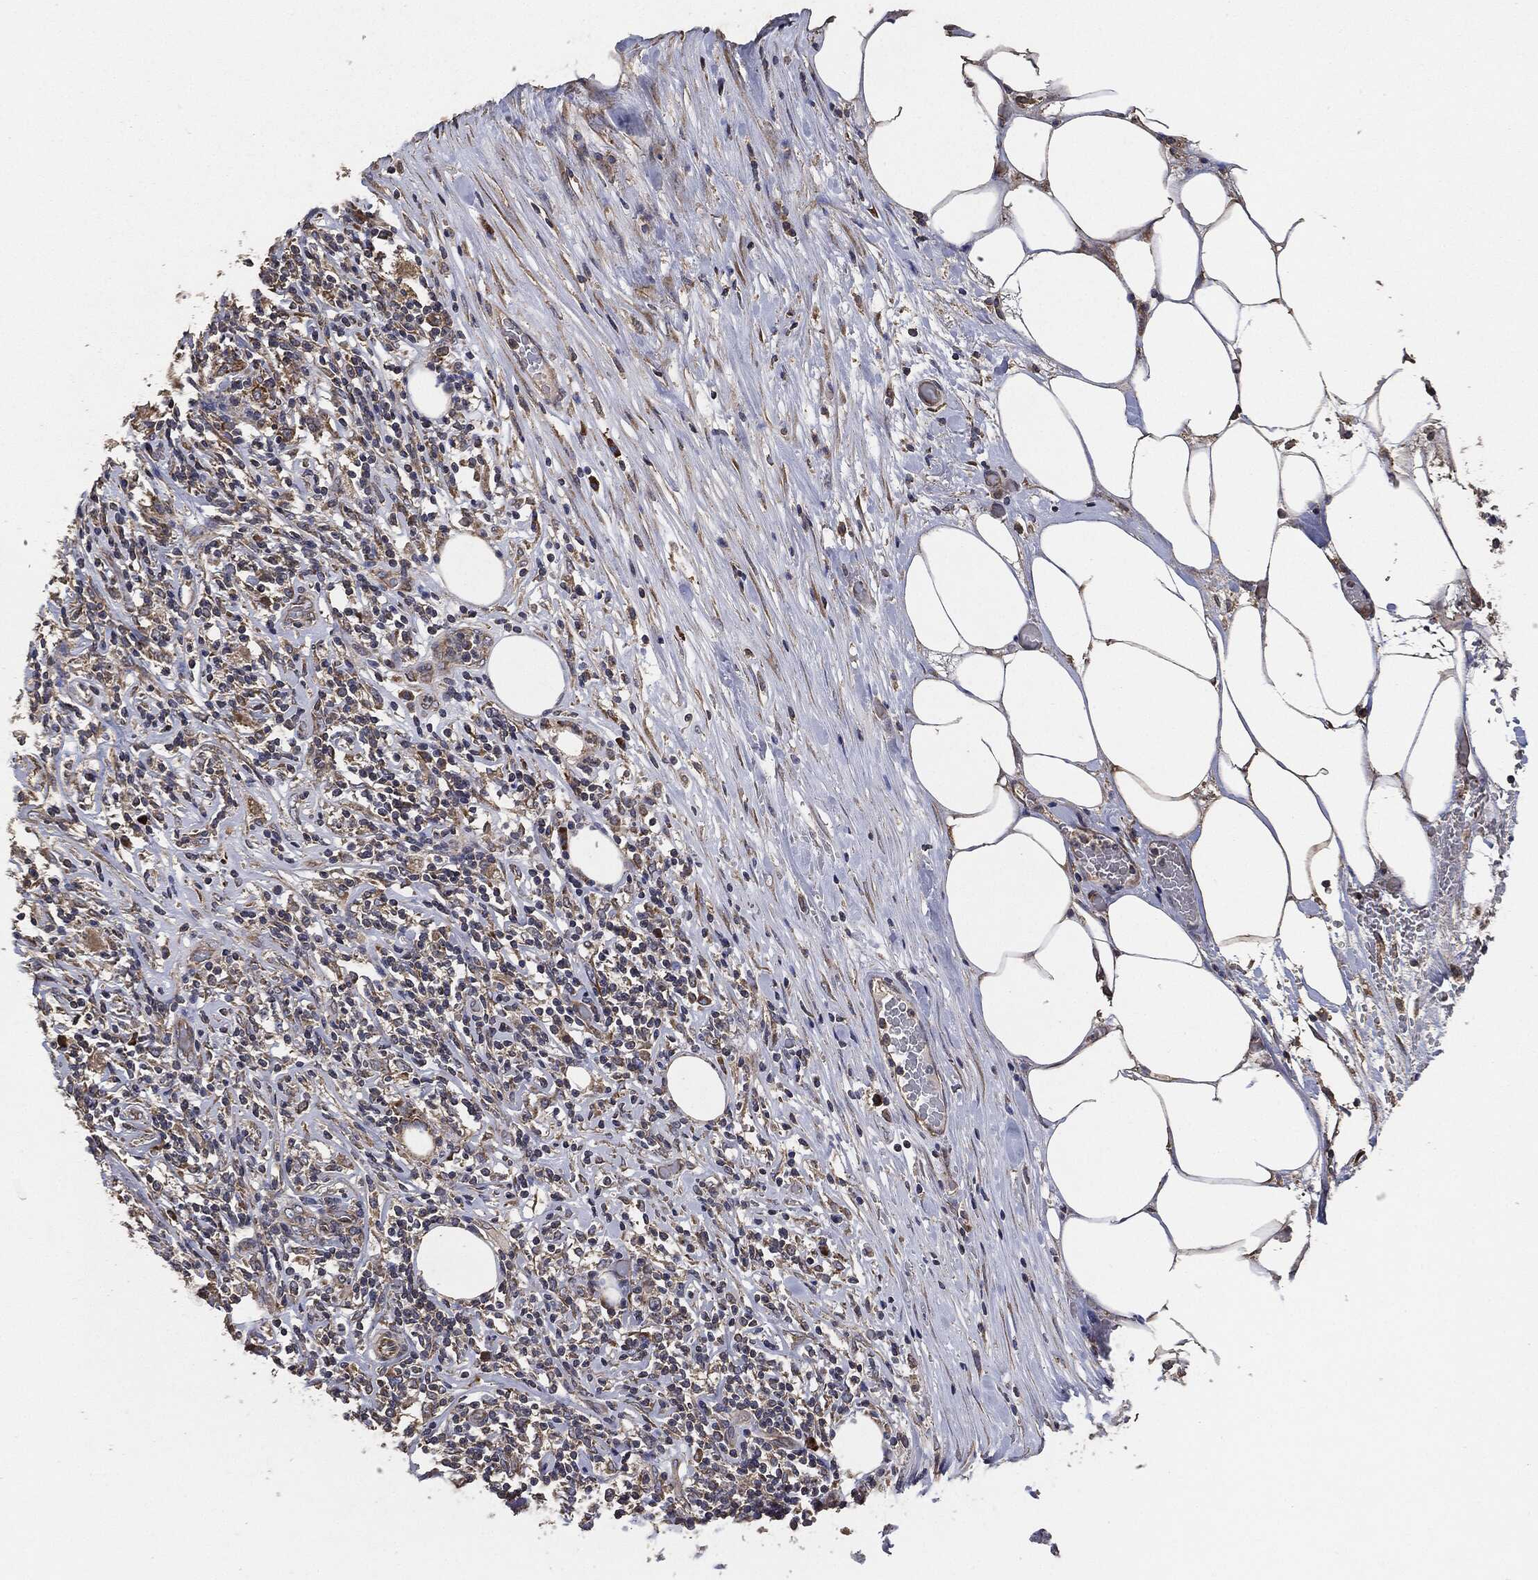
{"staining": {"intensity": "moderate", "quantity": "<25%", "location": "cytoplasmic/membranous"}, "tissue": "lymphoma", "cell_type": "Tumor cells", "image_type": "cancer", "snomed": [{"axis": "morphology", "description": "Malignant lymphoma, non-Hodgkin's type, High grade"}, {"axis": "topography", "description": "Lymph node"}], "caption": "Immunohistochemistry (DAB (3,3'-diaminobenzidine)) staining of lymphoma displays moderate cytoplasmic/membranous protein expression in approximately <25% of tumor cells. (brown staining indicates protein expression, while blue staining denotes nuclei).", "gene": "STK3", "patient": {"sex": "female", "age": 84}}